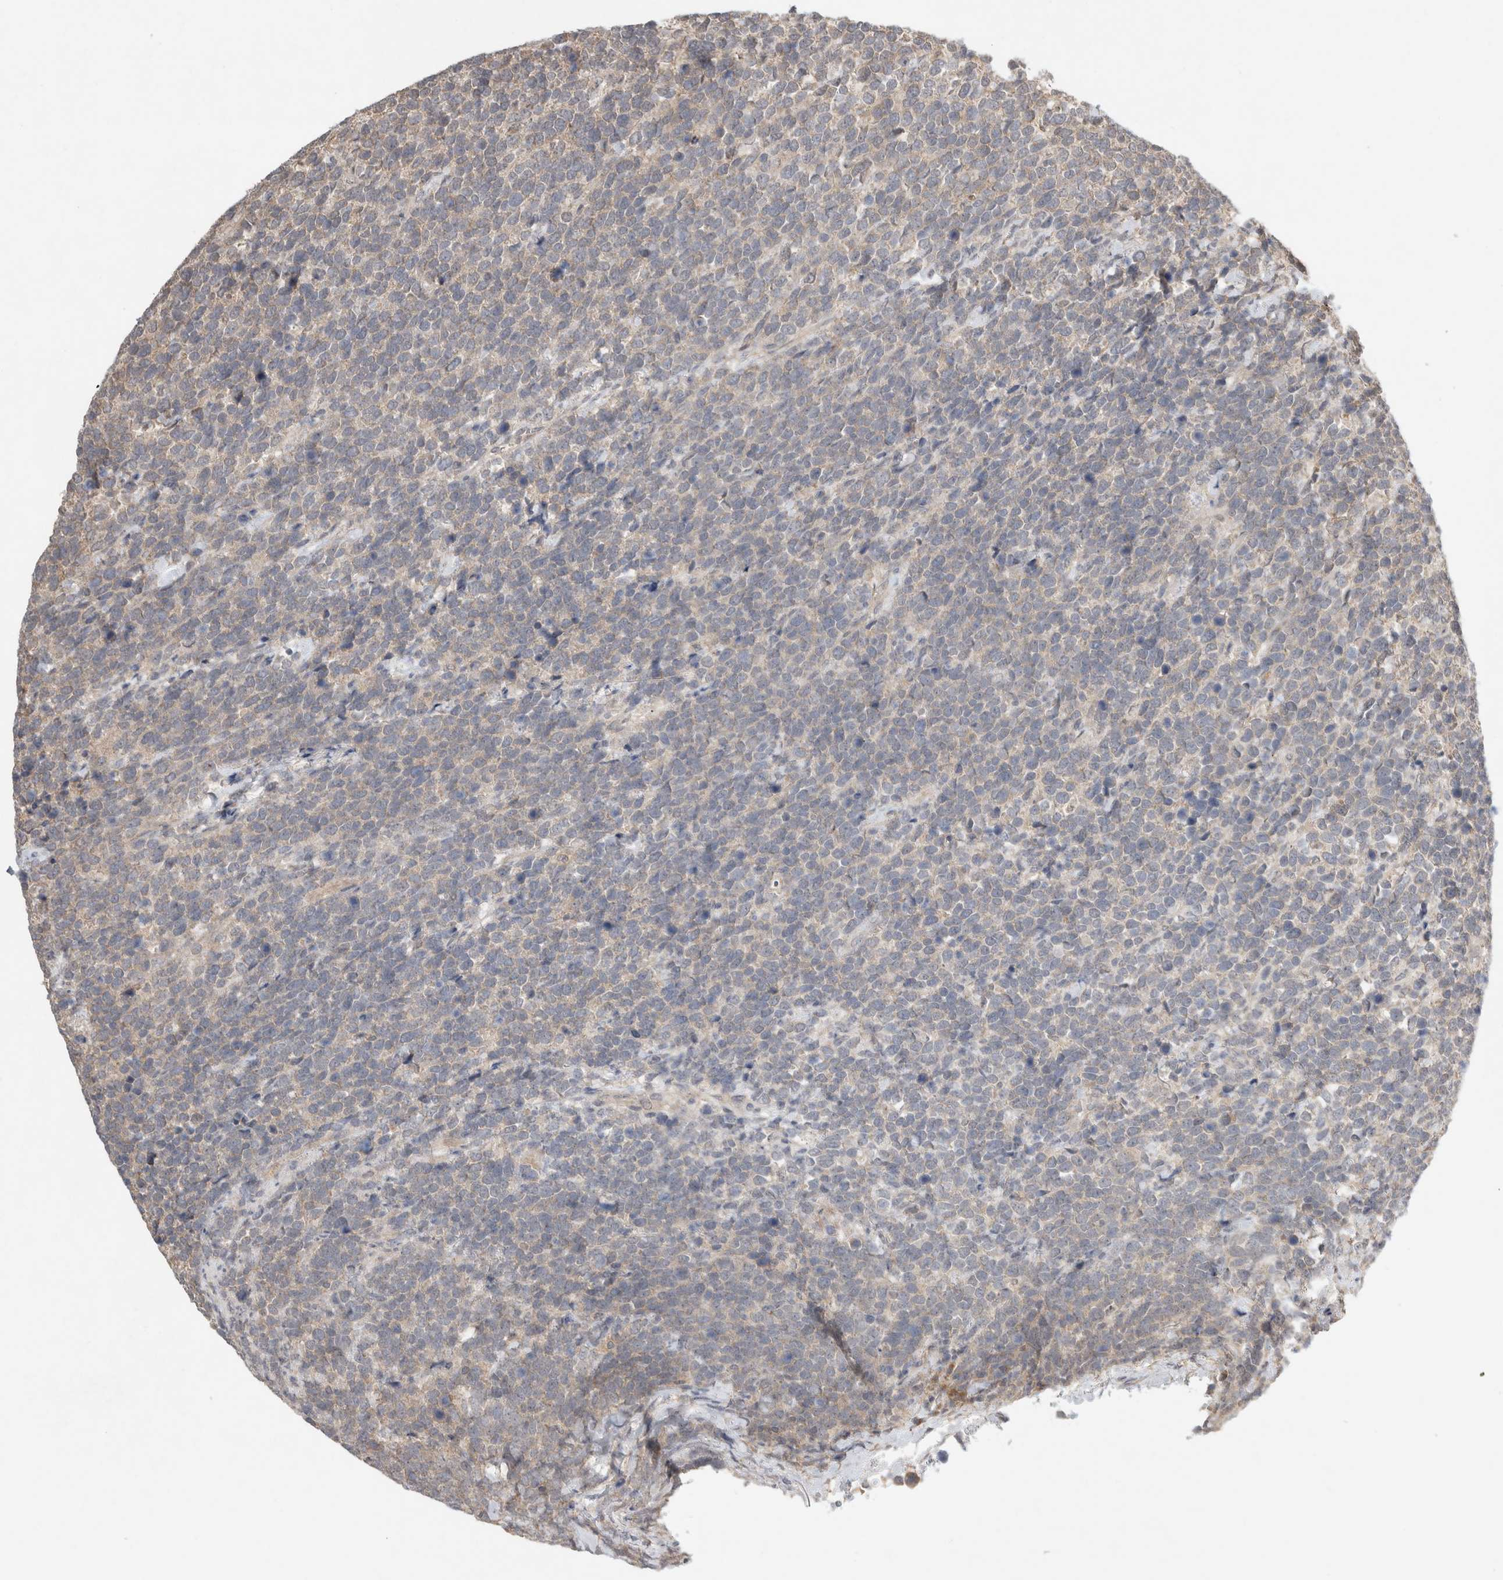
{"staining": {"intensity": "weak", "quantity": "25%-75%", "location": "cytoplasmic/membranous"}, "tissue": "urothelial cancer", "cell_type": "Tumor cells", "image_type": "cancer", "snomed": [{"axis": "morphology", "description": "Urothelial carcinoma, High grade"}, {"axis": "topography", "description": "Urinary bladder"}], "caption": "Immunohistochemical staining of high-grade urothelial carcinoma displays low levels of weak cytoplasmic/membranous protein expression in about 25%-75% of tumor cells.", "gene": "LOXL2", "patient": {"sex": "female", "age": 82}}